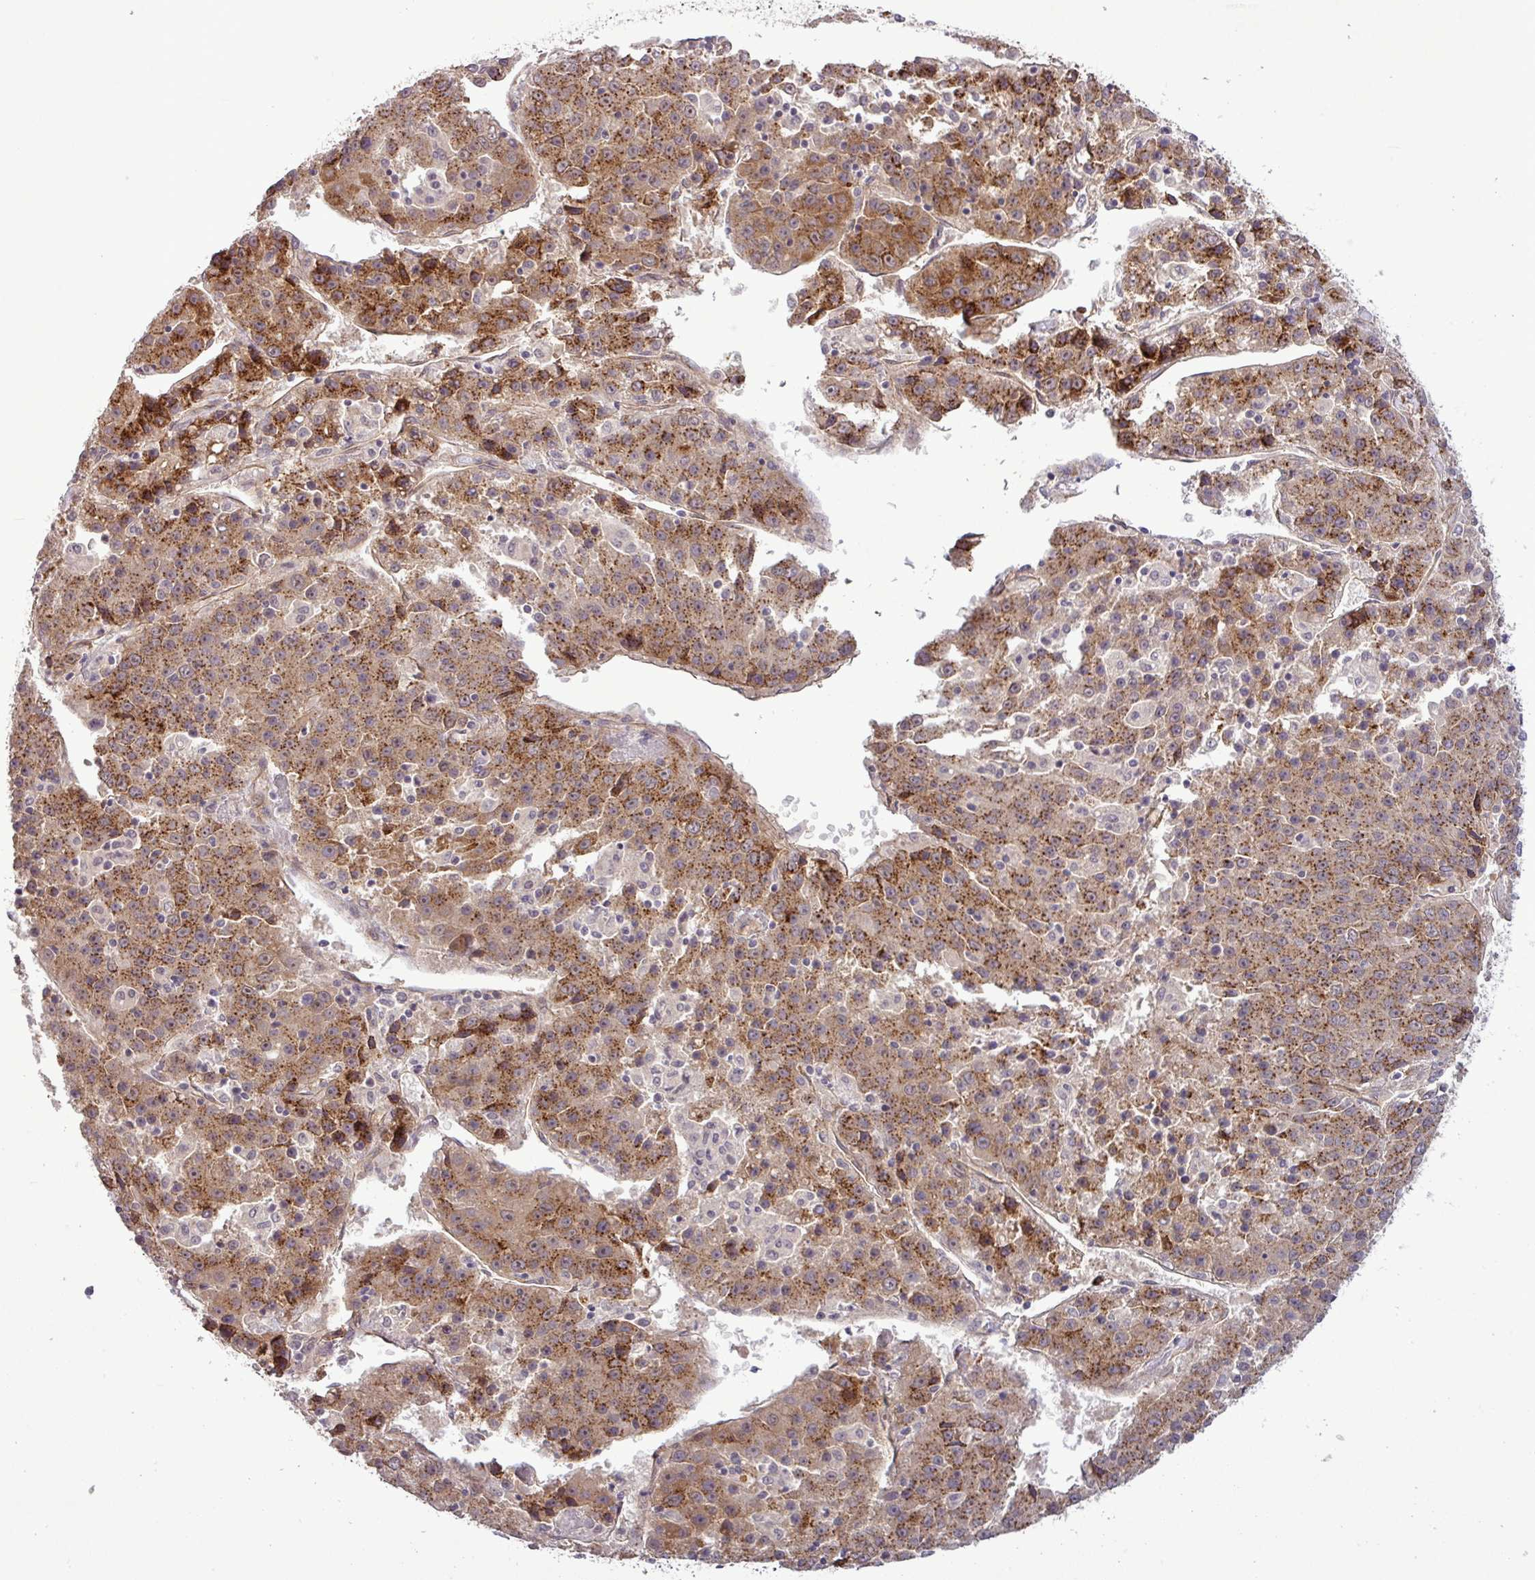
{"staining": {"intensity": "moderate", "quantity": ">75%", "location": "cytoplasmic/membranous"}, "tissue": "liver cancer", "cell_type": "Tumor cells", "image_type": "cancer", "snomed": [{"axis": "morphology", "description": "Carcinoma, Hepatocellular, NOS"}, {"axis": "topography", "description": "Liver"}], "caption": "Immunohistochemistry photomicrograph of neoplastic tissue: human liver hepatocellular carcinoma stained using IHC displays medium levels of moderate protein expression localized specifically in the cytoplasmic/membranous of tumor cells, appearing as a cytoplasmic/membranous brown color.", "gene": "PCDH1", "patient": {"sex": "female", "age": 53}}